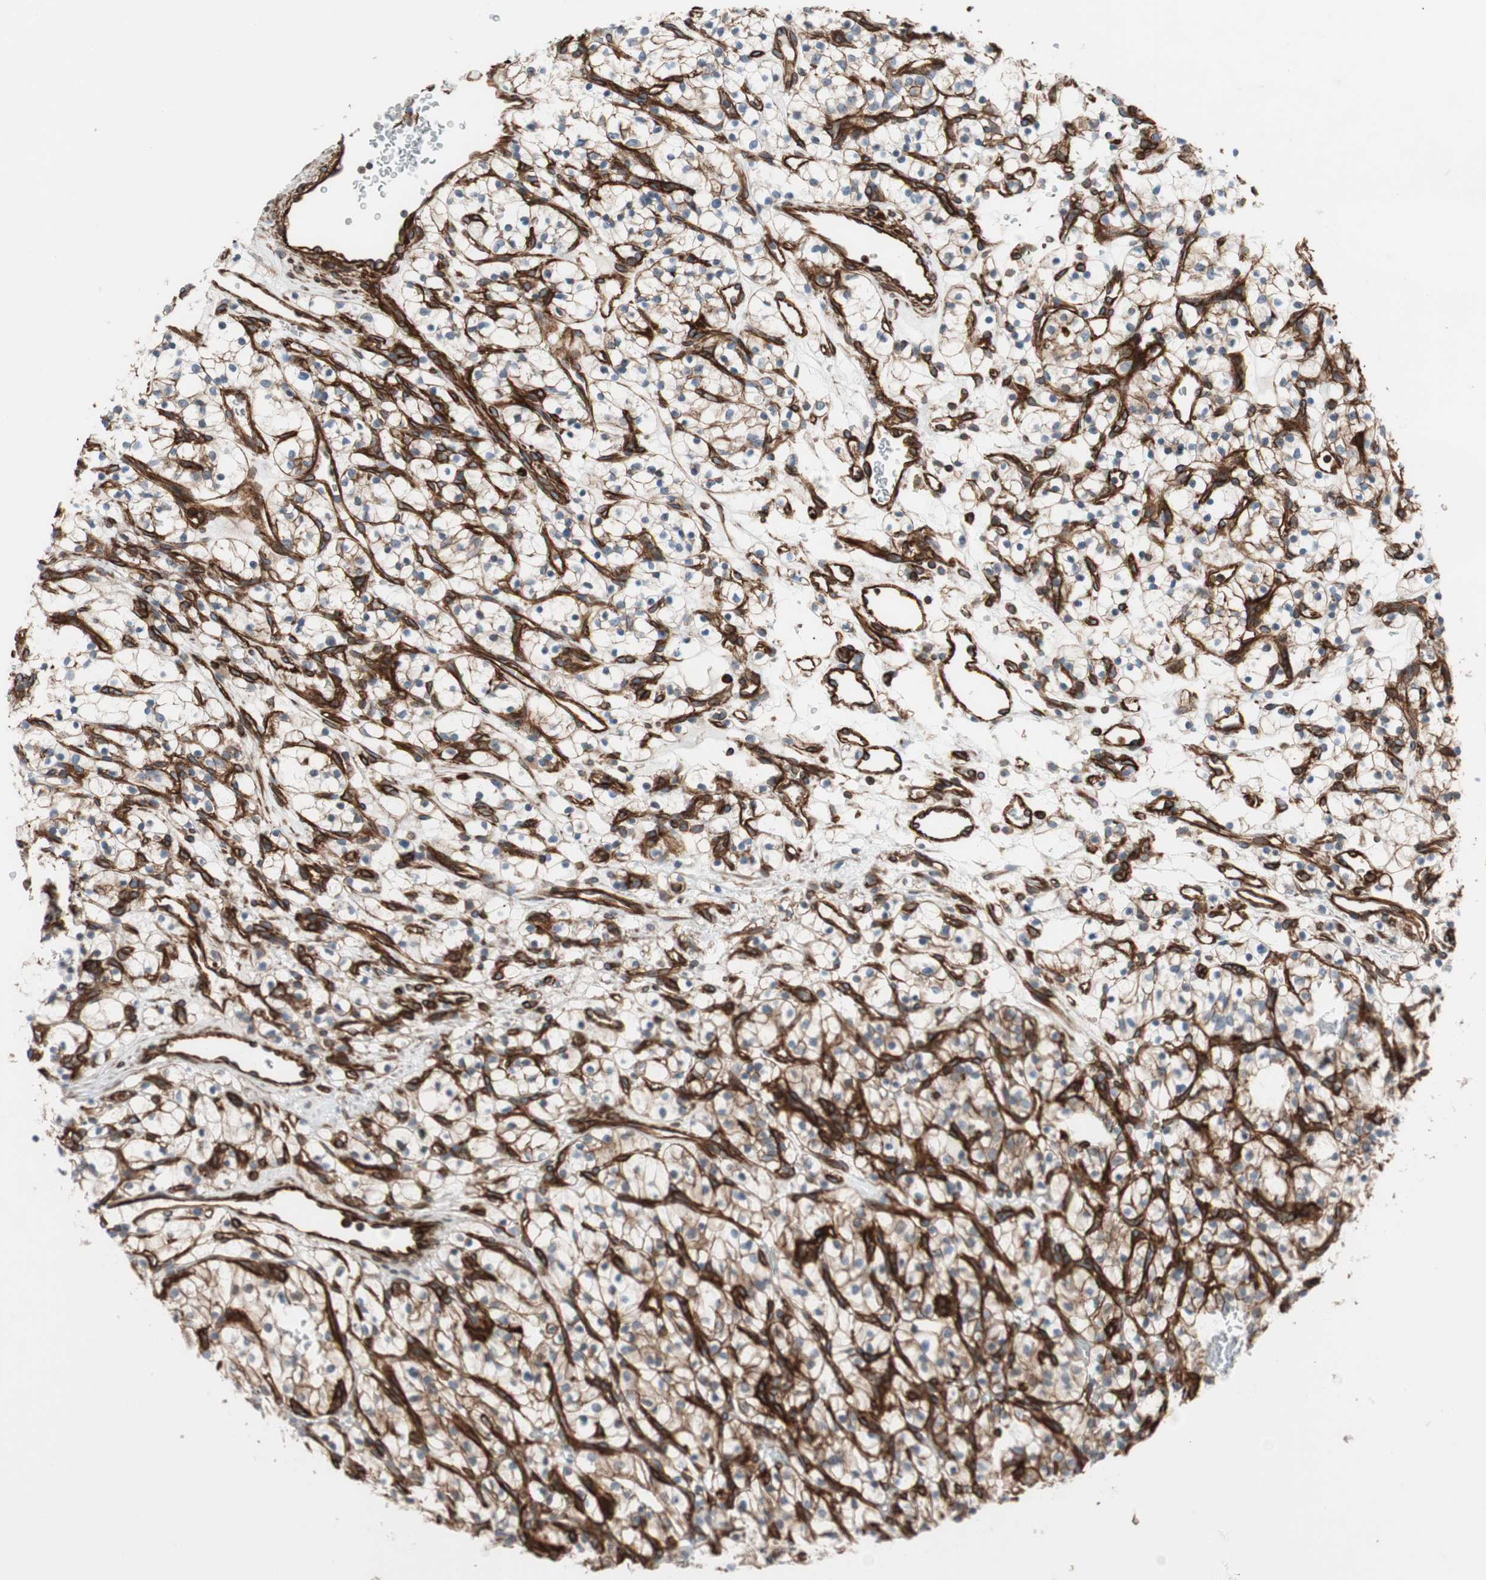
{"staining": {"intensity": "moderate", "quantity": "25%-75%", "location": "cytoplasmic/membranous"}, "tissue": "renal cancer", "cell_type": "Tumor cells", "image_type": "cancer", "snomed": [{"axis": "morphology", "description": "Adenocarcinoma, NOS"}, {"axis": "topography", "description": "Kidney"}], "caption": "There is medium levels of moderate cytoplasmic/membranous staining in tumor cells of renal cancer (adenocarcinoma), as demonstrated by immunohistochemical staining (brown color).", "gene": "TCTA", "patient": {"sex": "female", "age": 57}}